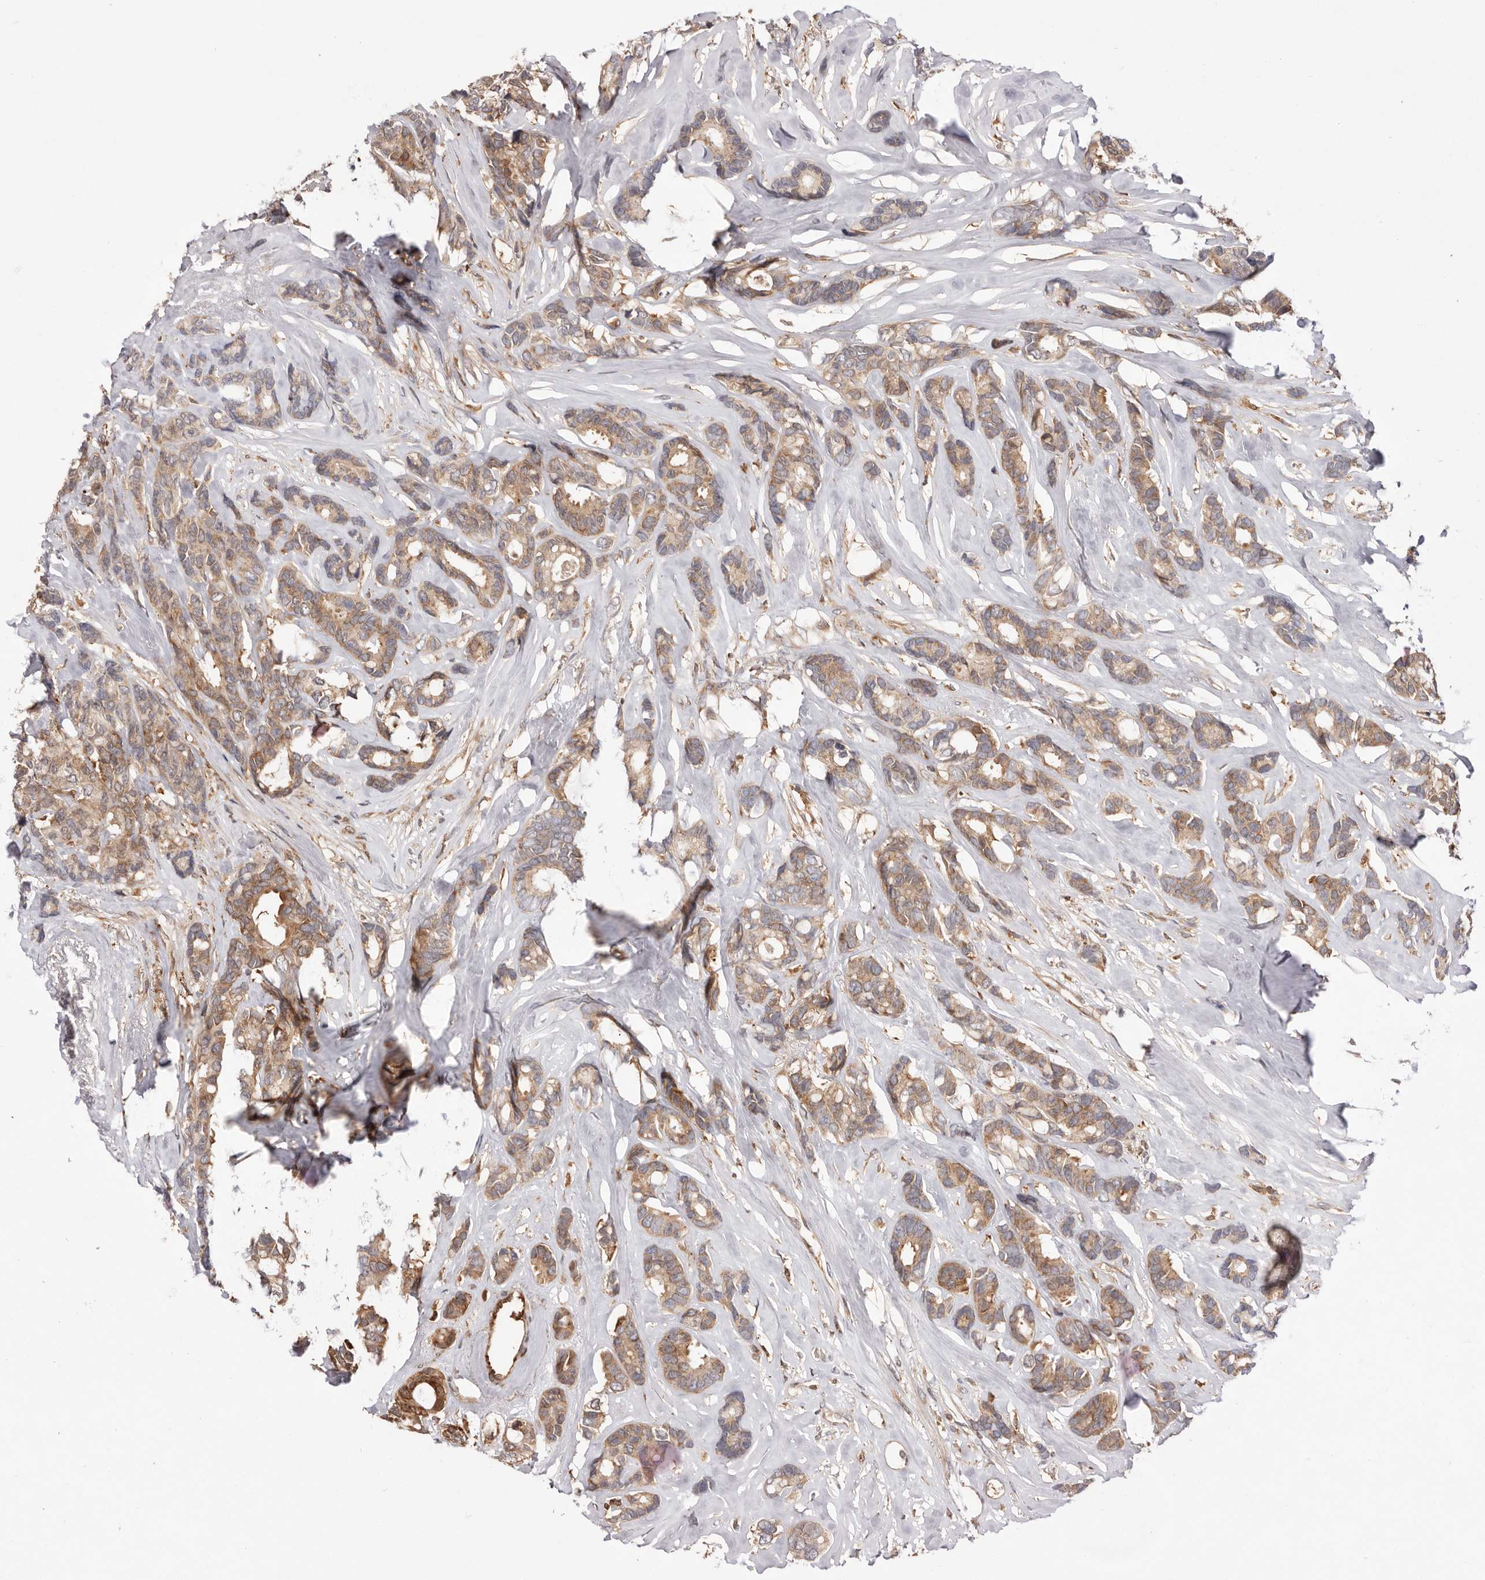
{"staining": {"intensity": "weak", "quantity": ">75%", "location": "cytoplasmic/membranous"}, "tissue": "breast cancer", "cell_type": "Tumor cells", "image_type": "cancer", "snomed": [{"axis": "morphology", "description": "Duct carcinoma"}, {"axis": "topography", "description": "Breast"}], "caption": "Tumor cells exhibit low levels of weak cytoplasmic/membranous positivity in approximately >75% of cells in human breast cancer (invasive ductal carcinoma).", "gene": "RNF213", "patient": {"sex": "female", "age": 87}}